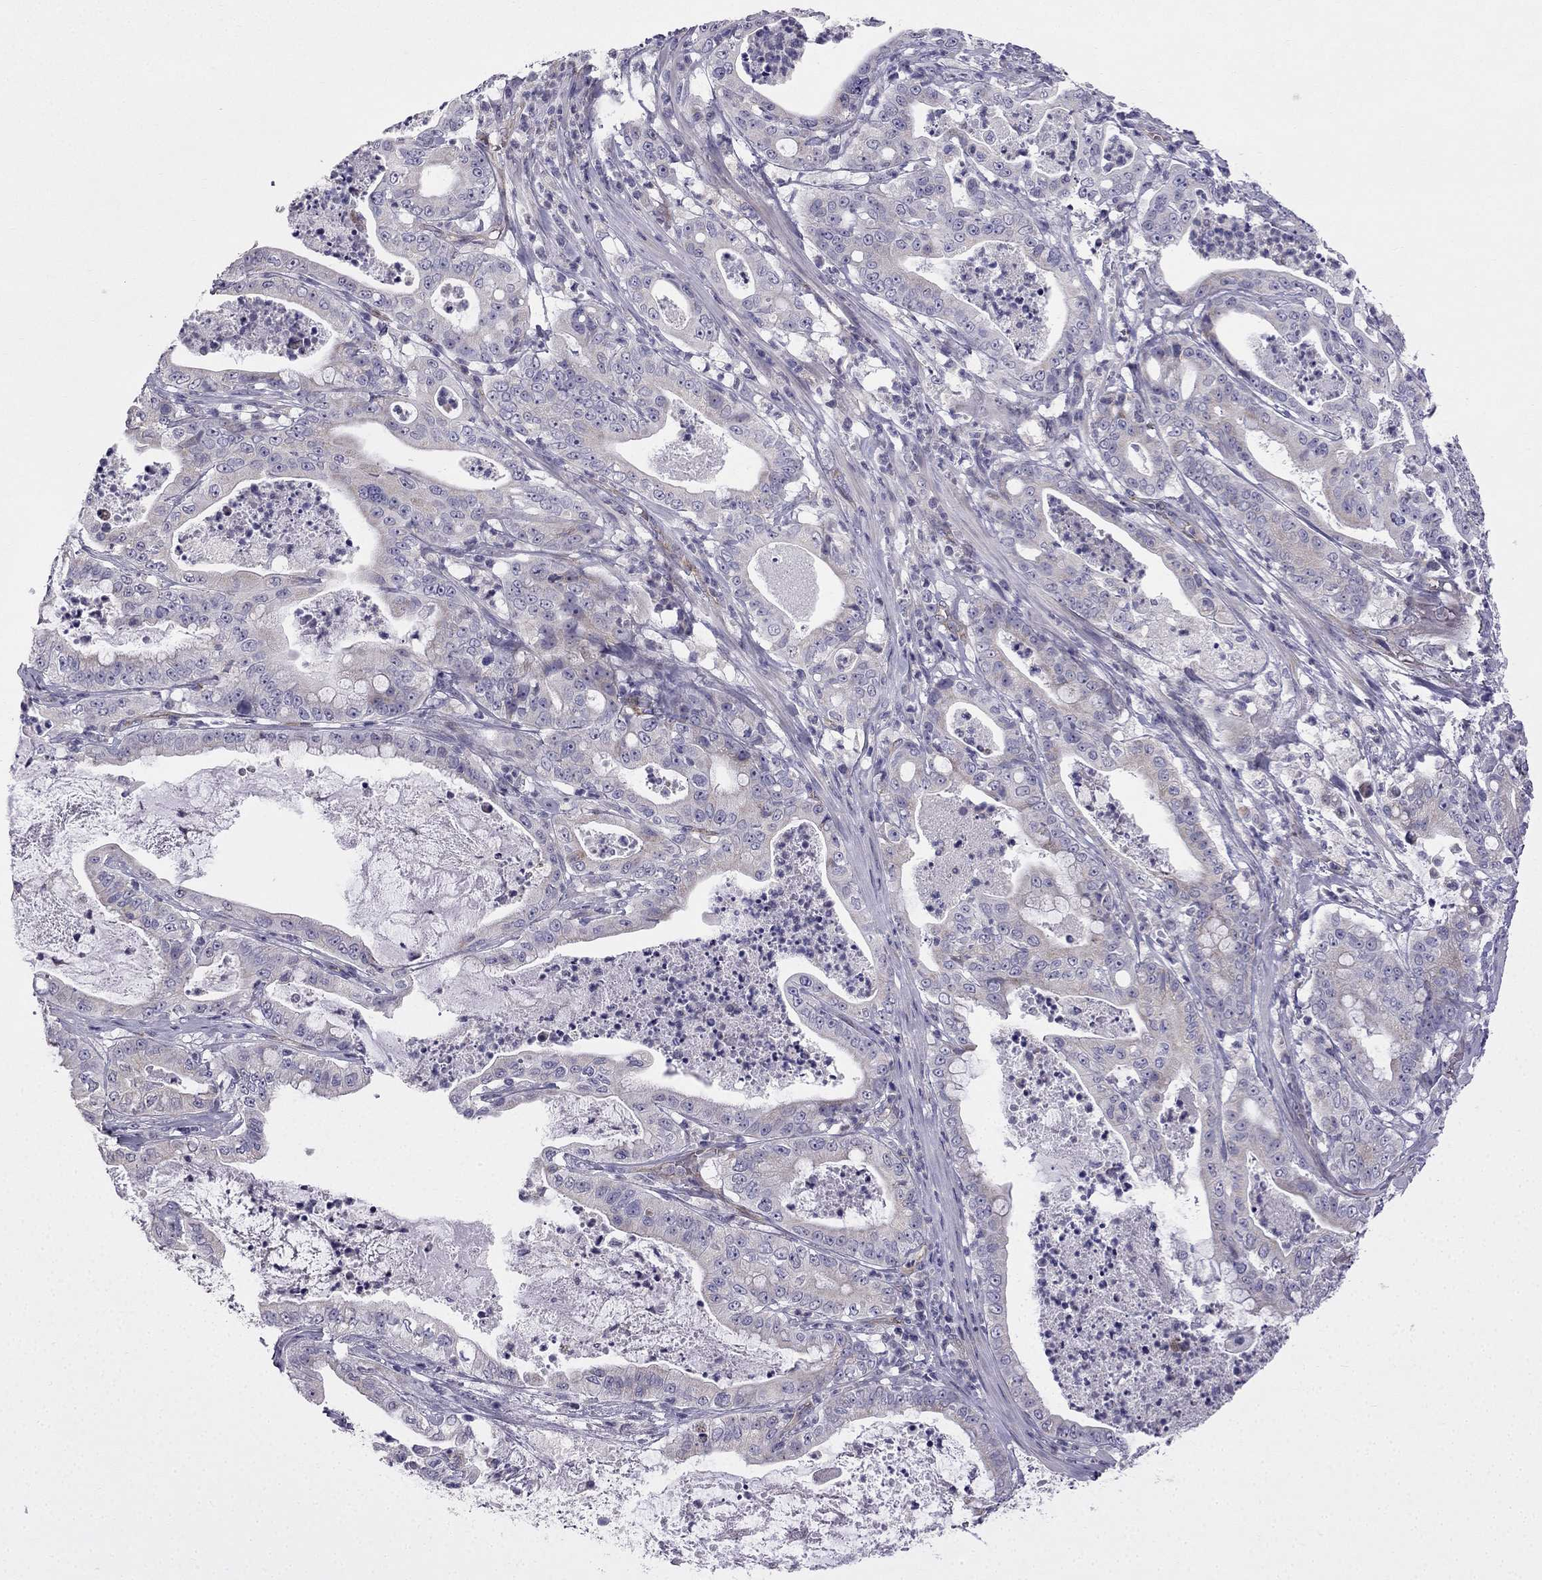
{"staining": {"intensity": "negative", "quantity": "none", "location": "none"}, "tissue": "pancreatic cancer", "cell_type": "Tumor cells", "image_type": "cancer", "snomed": [{"axis": "morphology", "description": "Adenocarcinoma, NOS"}, {"axis": "topography", "description": "Pancreas"}], "caption": "Immunohistochemistry histopathology image of human pancreatic cancer stained for a protein (brown), which displays no positivity in tumor cells.", "gene": "SLC6A2", "patient": {"sex": "male", "age": 71}}